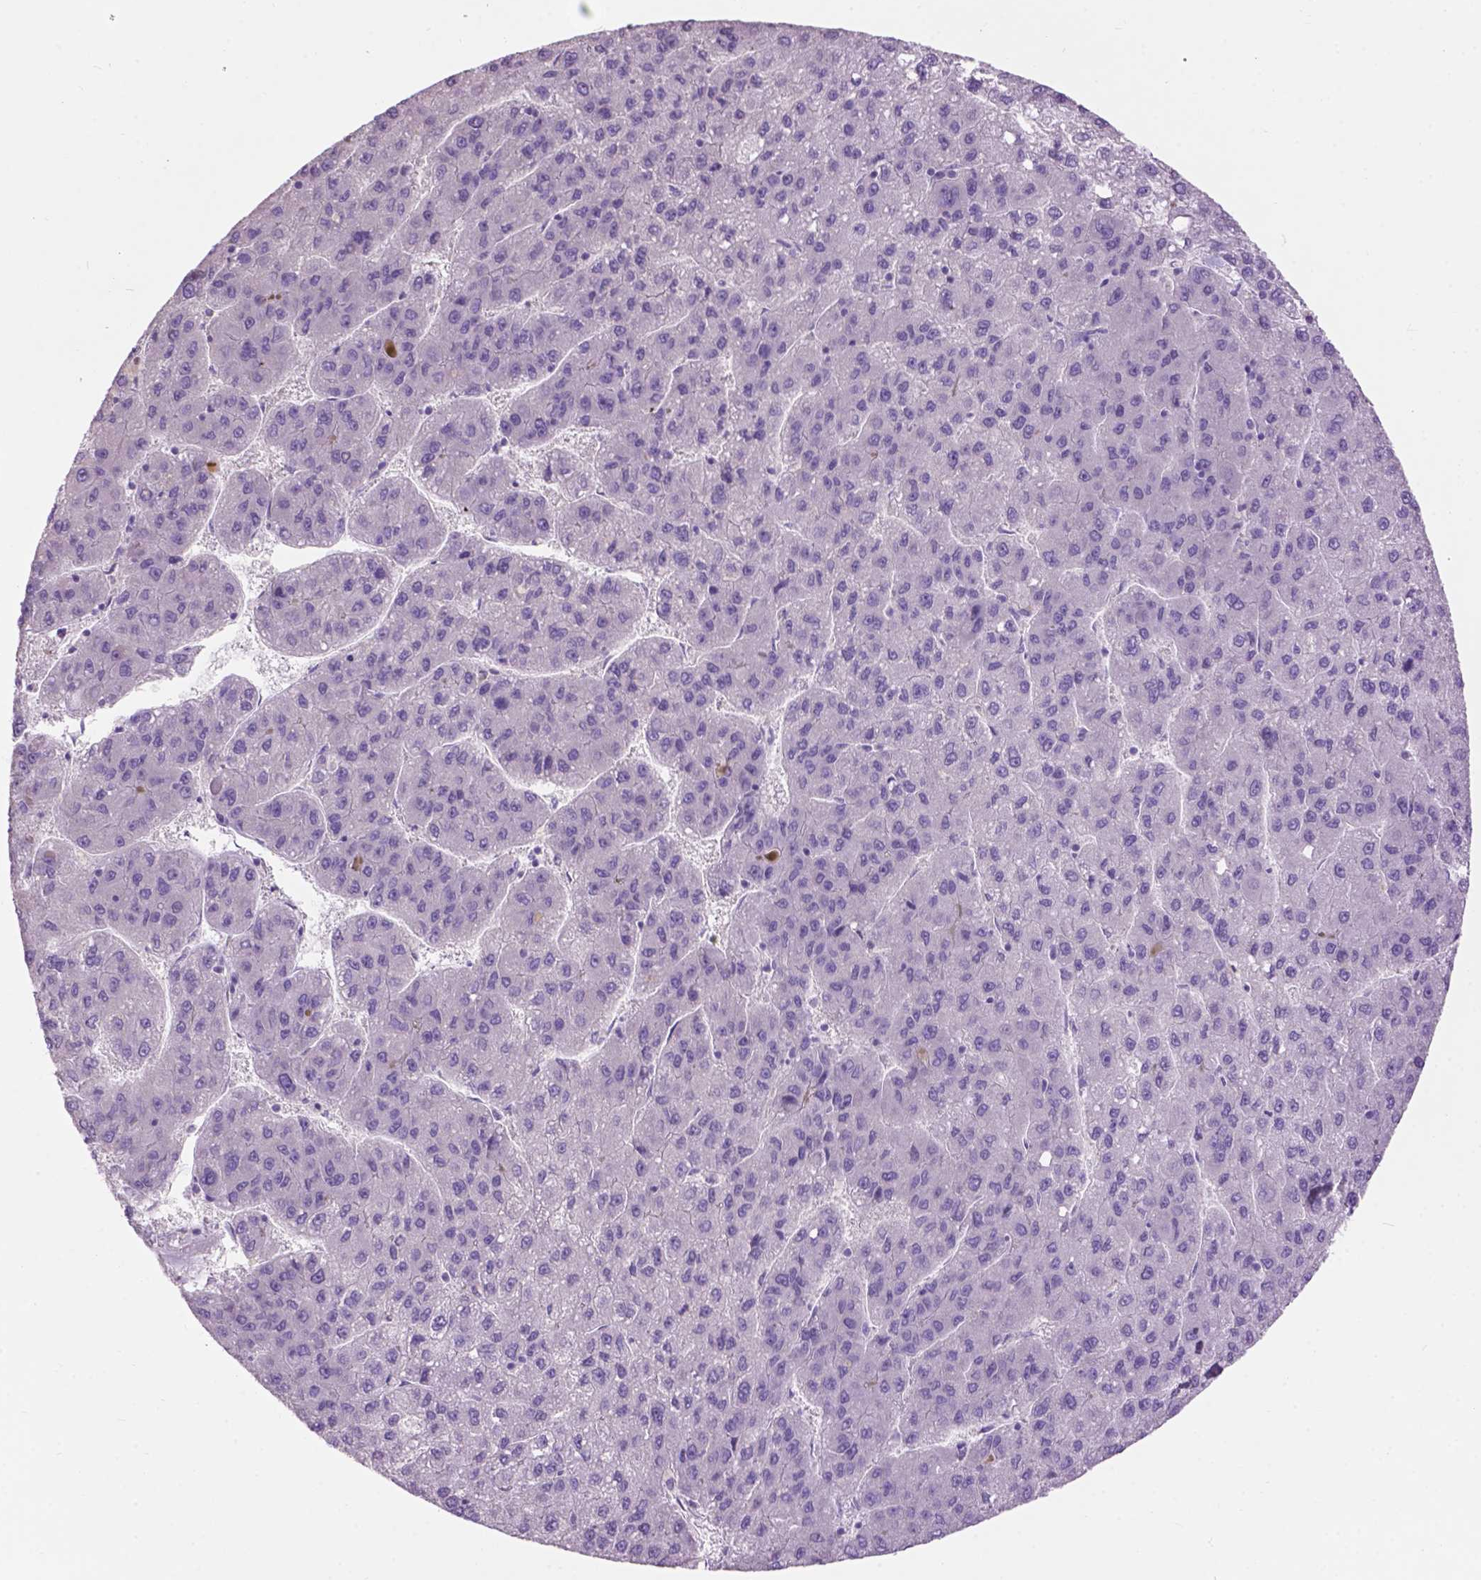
{"staining": {"intensity": "negative", "quantity": "none", "location": "none"}, "tissue": "liver cancer", "cell_type": "Tumor cells", "image_type": "cancer", "snomed": [{"axis": "morphology", "description": "Carcinoma, Hepatocellular, NOS"}, {"axis": "topography", "description": "Liver"}], "caption": "The photomicrograph shows no significant expression in tumor cells of liver cancer. (DAB immunohistochemistry visualized using brightfield microscopy, high magnification).", "gene": "CRYBA4", "patient": {"sex": "female", "age": 82}}